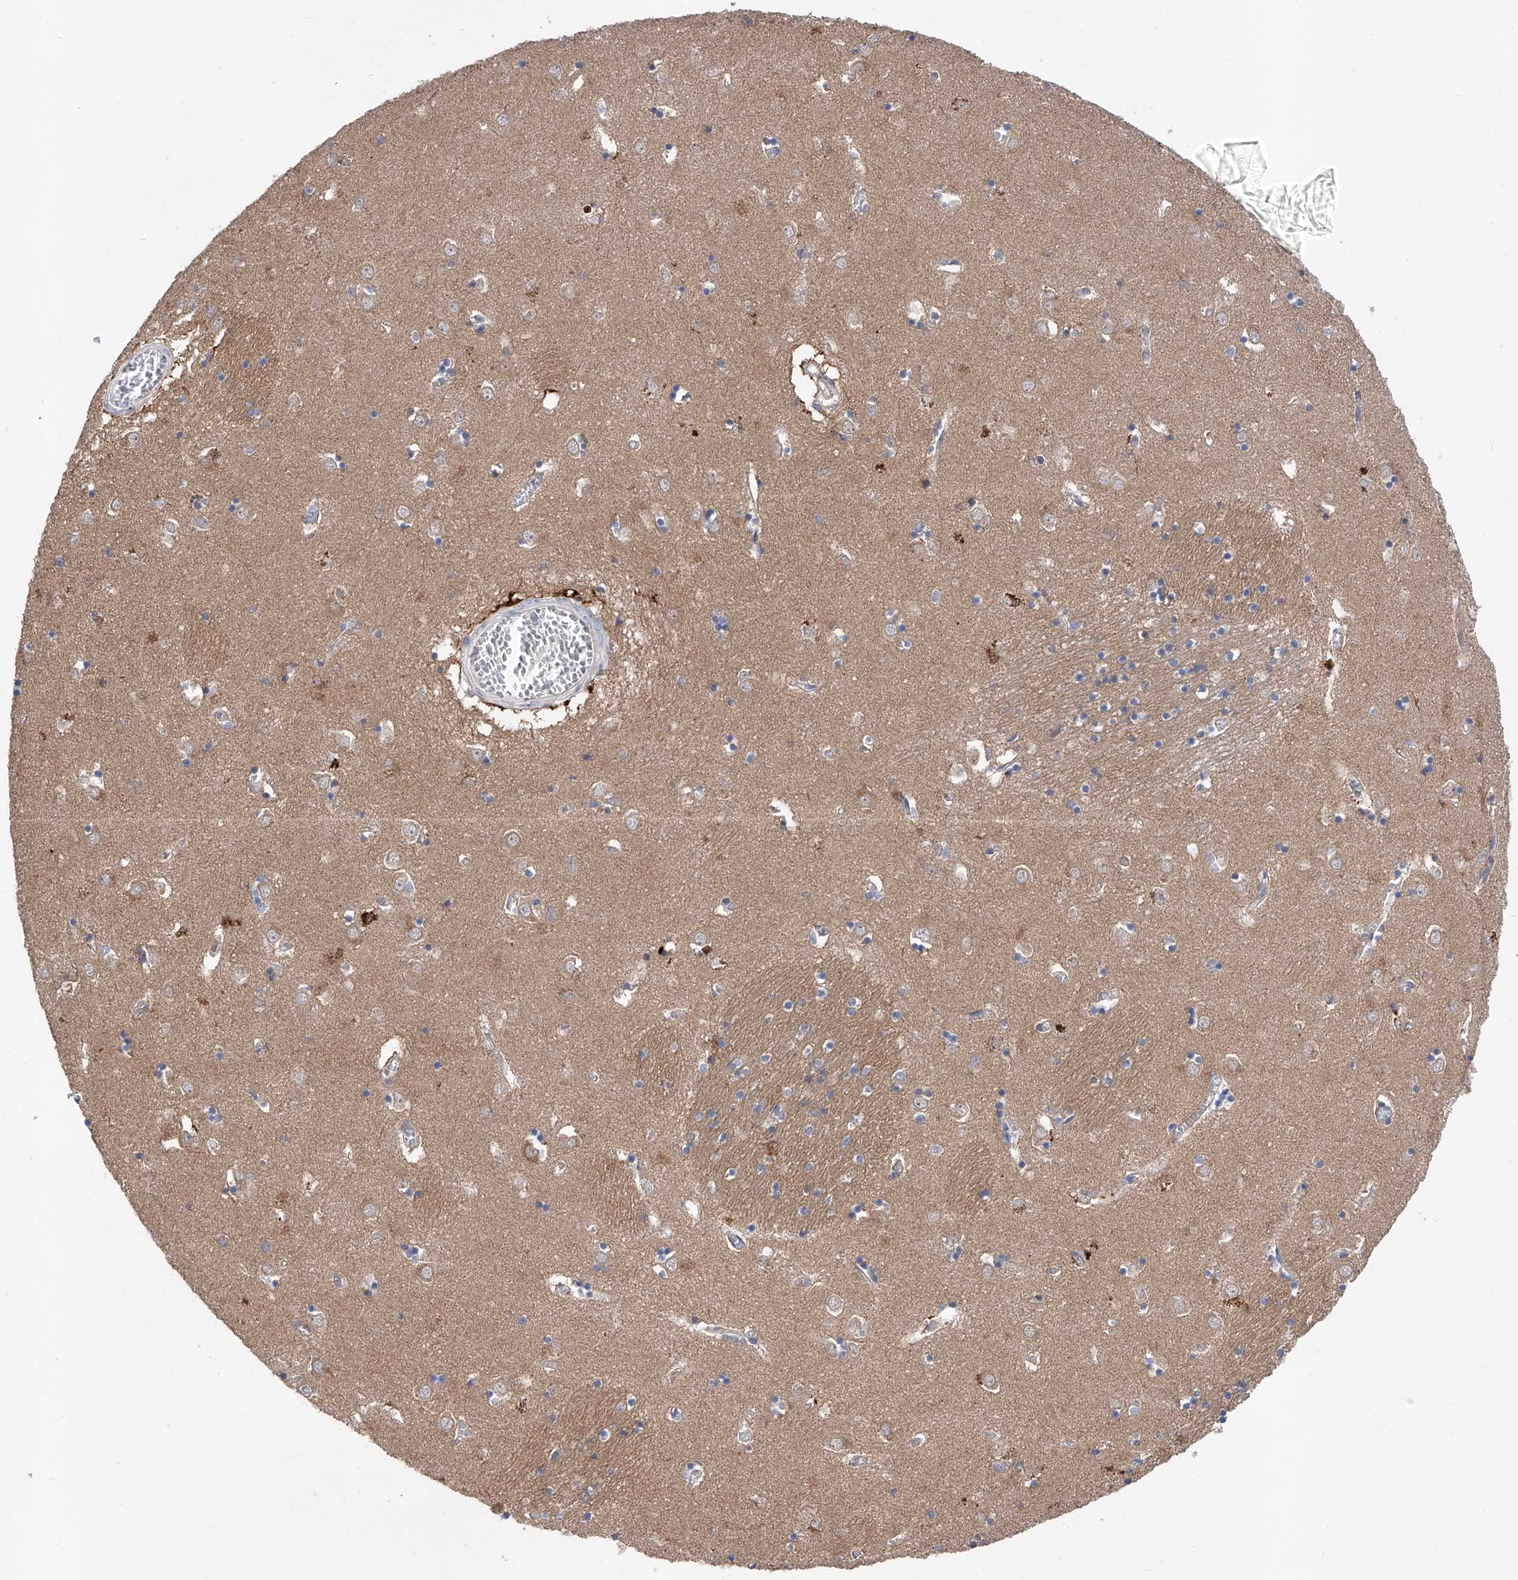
{"staining": {"intensity": "weak", "quantity": "25%-75%", "location": "cytoplasmic/membranous"}, "tissue": "caudate", "cell_type": "Glial cells", "image_type": "normal", "snomed": [{"axis": "morphology", "description": "Normal tissue, NOS"}, {"axis": "topography", "description": "Lateral ventricle wall"}], "caption": "This micrograph shows normal caudate stained with IHC to label a protein in brown. The cytoplasmic/membranous of glial cells show weak positivity for the protein. Nuclei are counter-stained blue.", "gene": "INPP5B", "patient": {"sex": "male", "age": 70}}